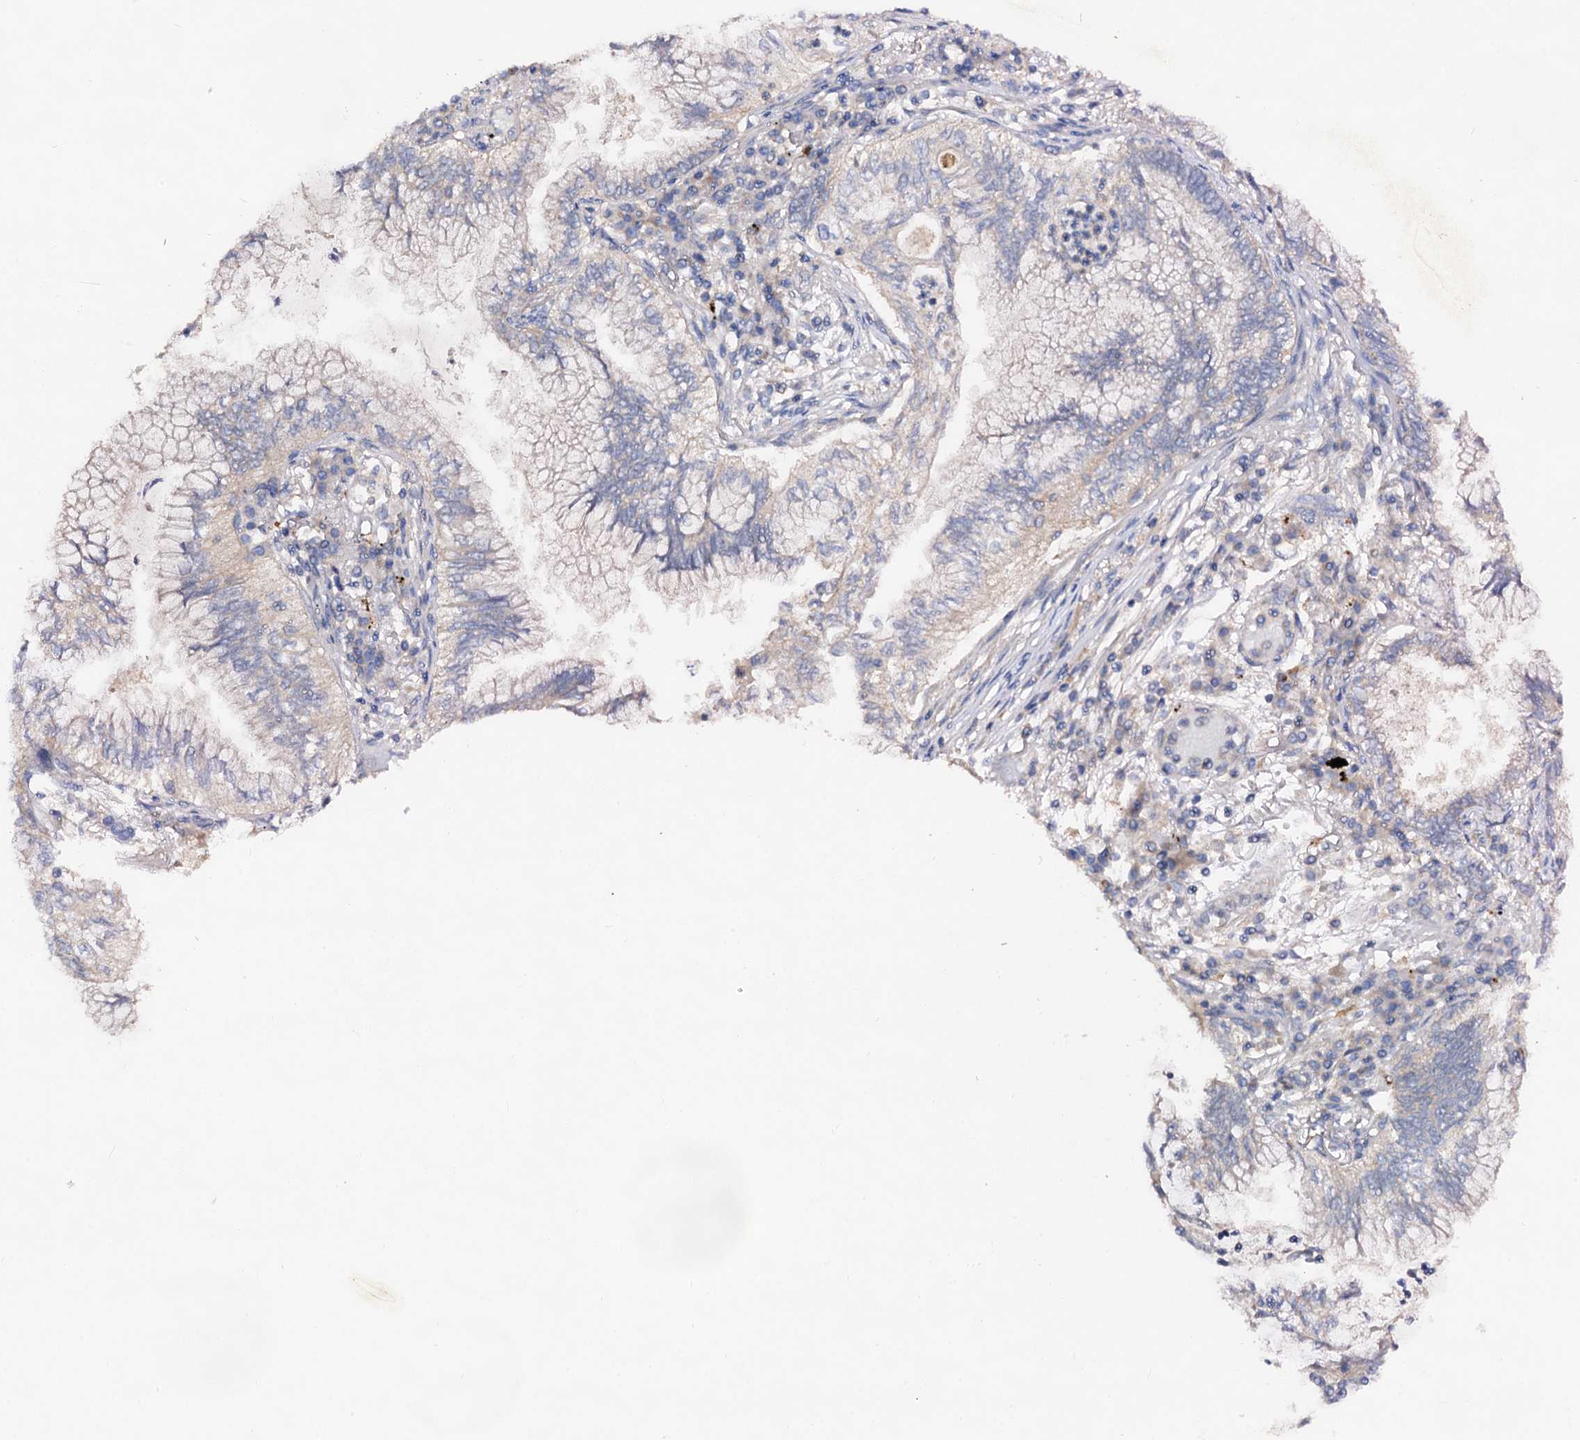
{"staining": {"intensity": "negative", "quantity": "none", "location": "none"}, "tissue": "lung cancer", "cell_type": "Tumor cells", "image_type": "cancer", "snomed": [{"axis": "morphology", "description": "Adenocarcinoma, NOS"}, {"axis": "topography", "description": "Lung"}], "caption": "High magnification brightfield microscopy of lung cancer stained with DAB (3,3'-diaminobenzidine) (brown) and counterstained with hematoxylin (blue): tumor cells show no significant positivity.", "gene": "VPS29", "patient": {"sex": "female", "age": 70}}